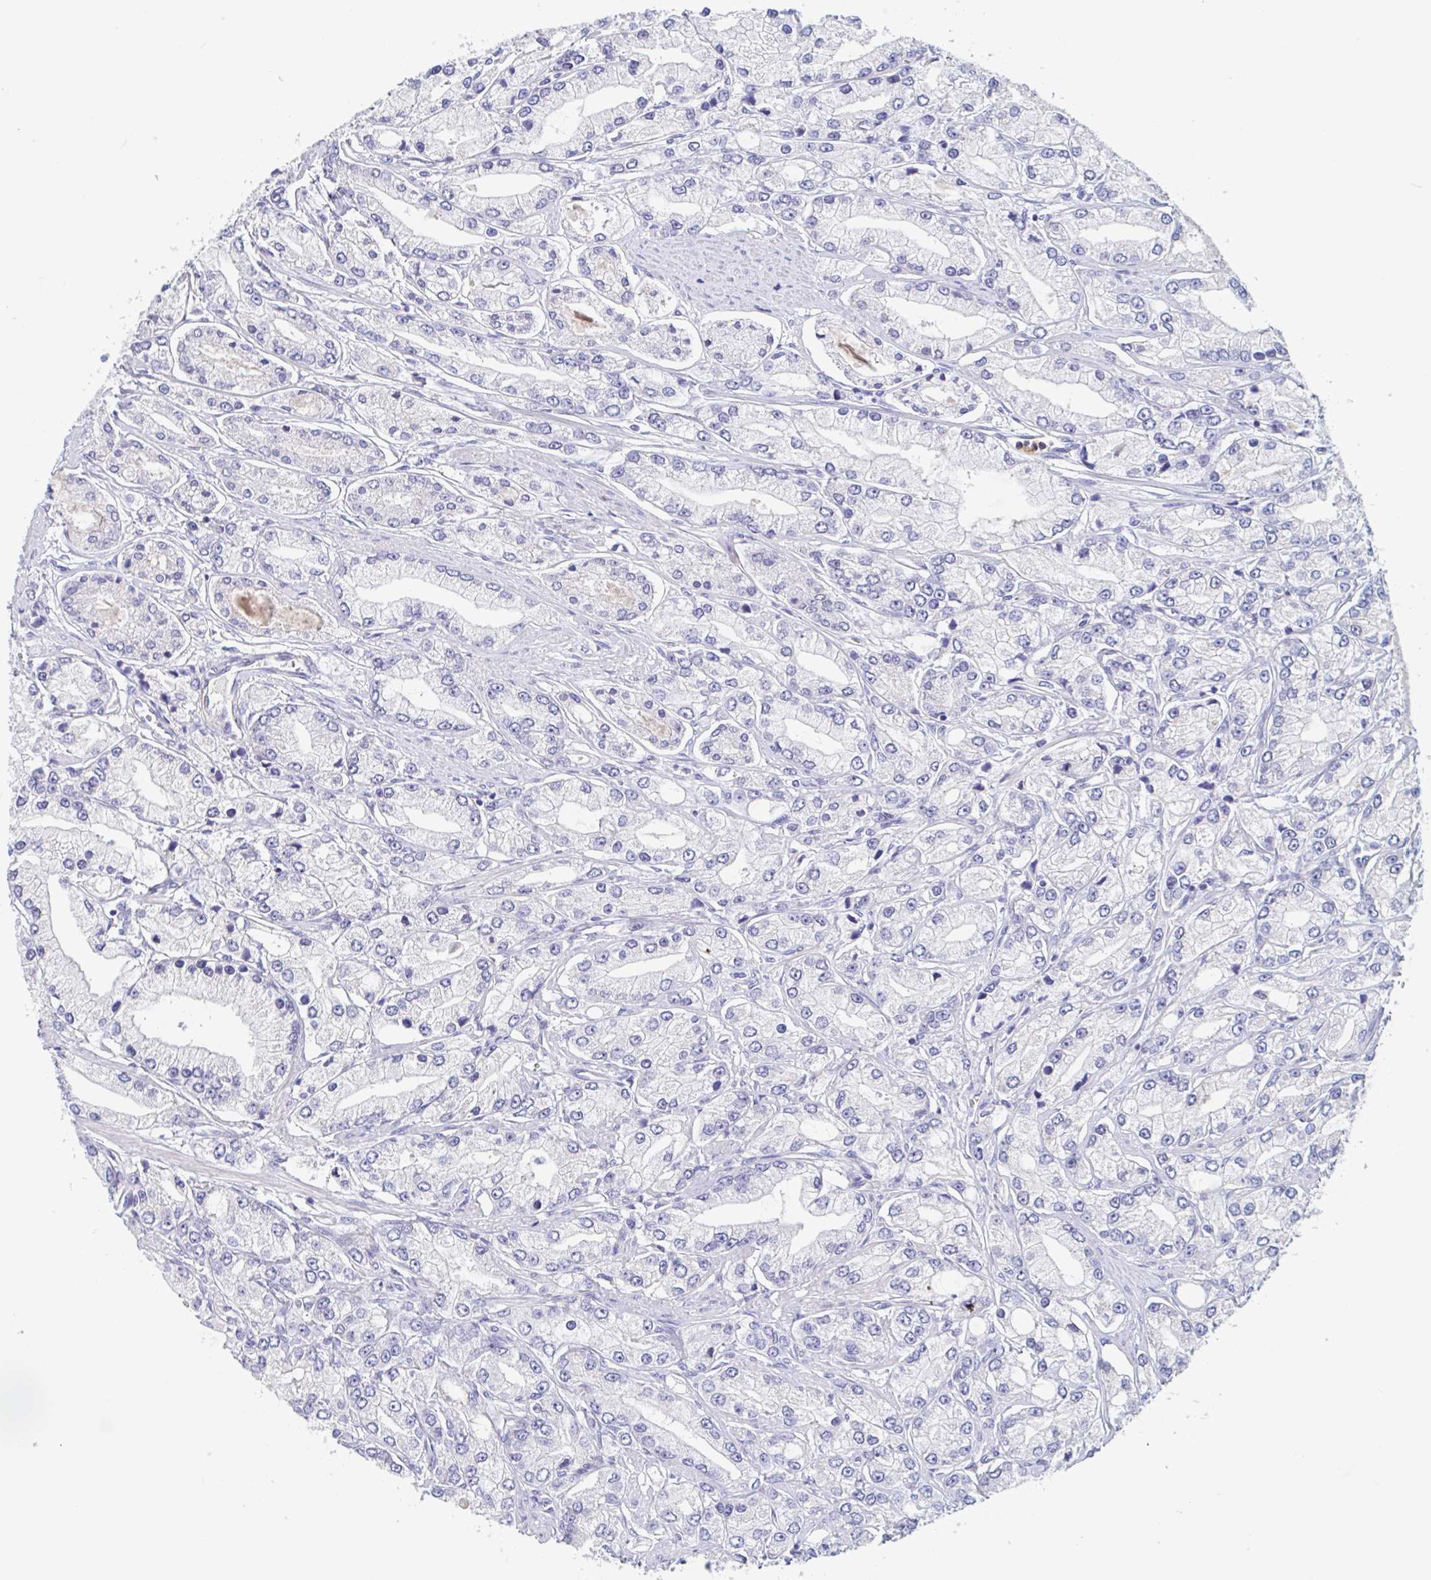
{"staining": {"intensity": "negative", "quantity": "none", "location": "none"}, "tissue": "prostate cancer", "cell_type": "Tumor cells", "image_type": "cancer", "snomed": [{"axis": "morphology", "description": "Adenocarcinoma, High grade"}, {"axis": "topography", "description": "Prostate"}], "caption": "This is an immunohistochemistry micrograph of prostate cancer. There is no staining in tumor cells.", "gene": "ZNHIT2", "patient": {"sex": "male", "age": 66}}